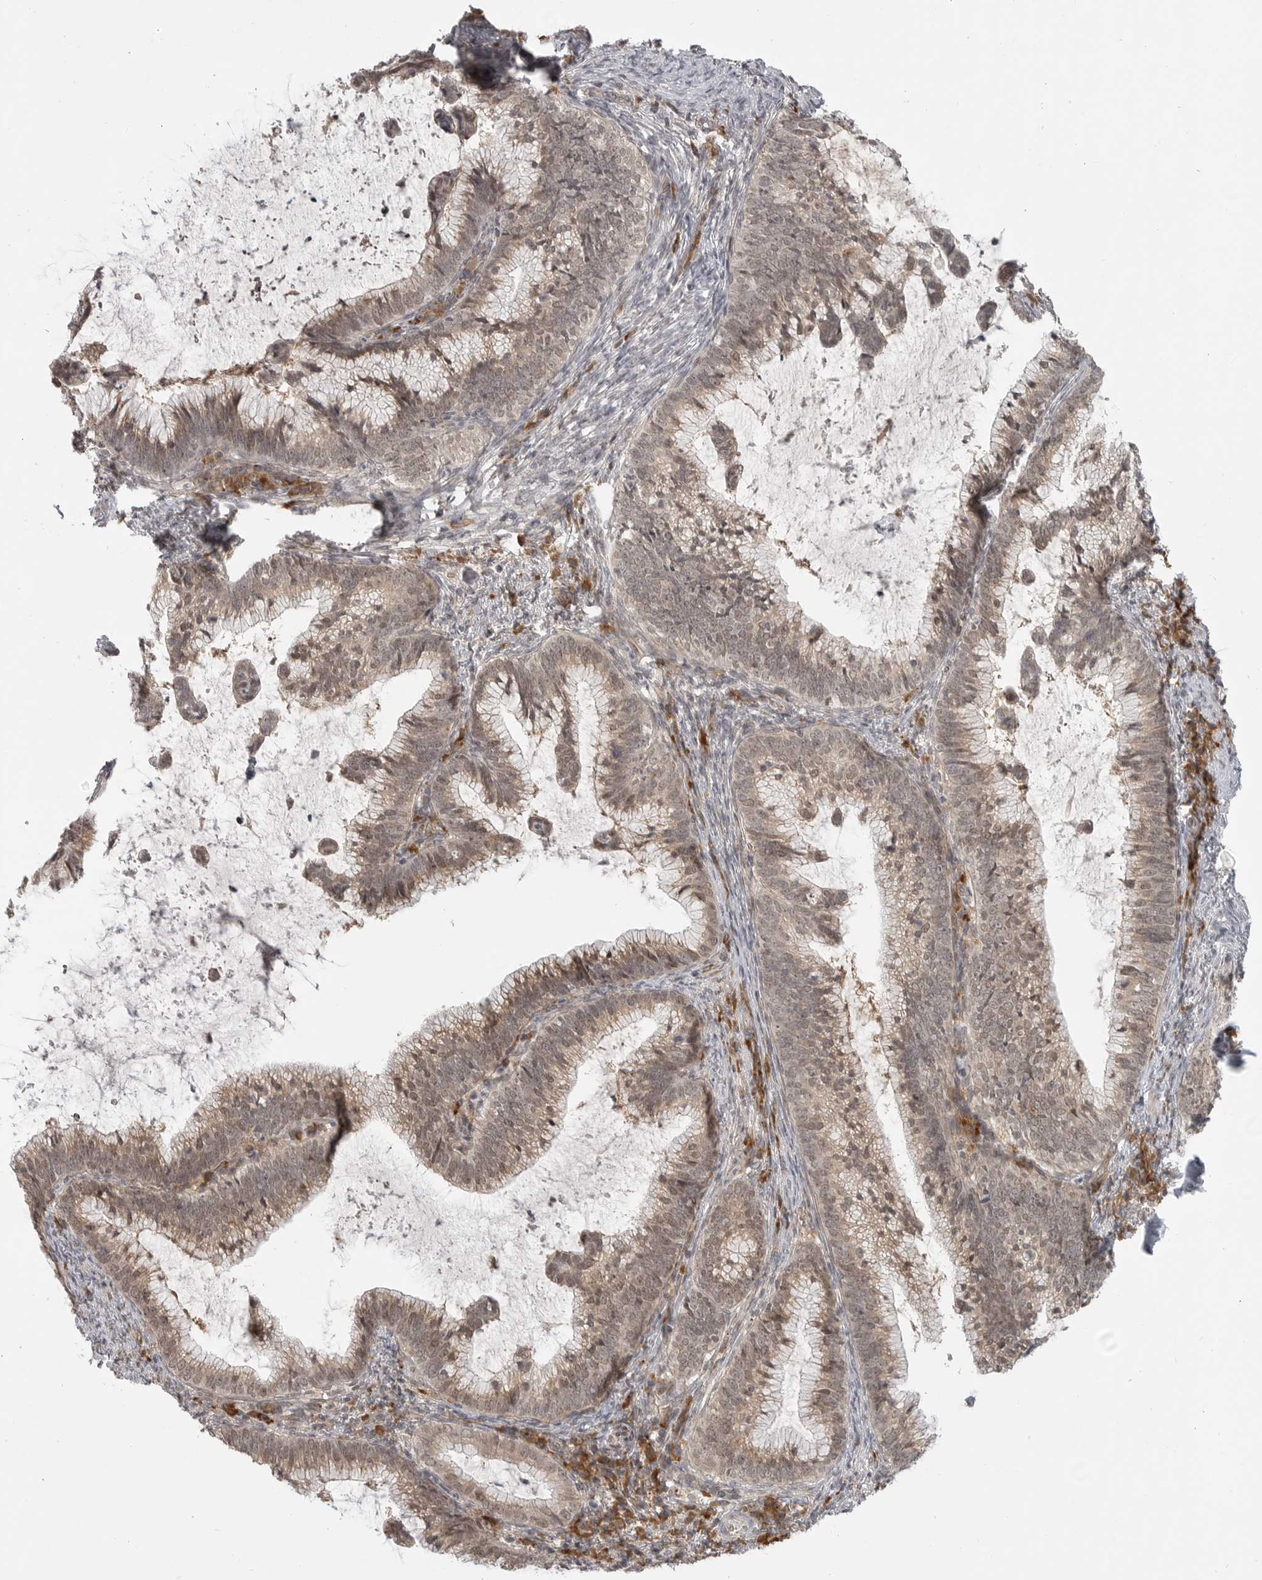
{"staining": {"intensity": "weak", "quantity": ">75%", "location": "cytoplasmic/membranous"}, "tissue": "cervical cancer", "cell_type": "Tumor cells", "image_type": "cancer", "snomed": [{"axis": "morphology", "description": "Adenocarcinoma, NOS"}, {"axis": "topography", "description": "Cervix"}], "caption": "Cervical cancer (adenocarcinoma) tissue exhibits weak cytoplasmic/membranous staining in about >75% of tumor cells", "gene": "CEP295NL", "patient": {"sex": "female", "age": 36}}